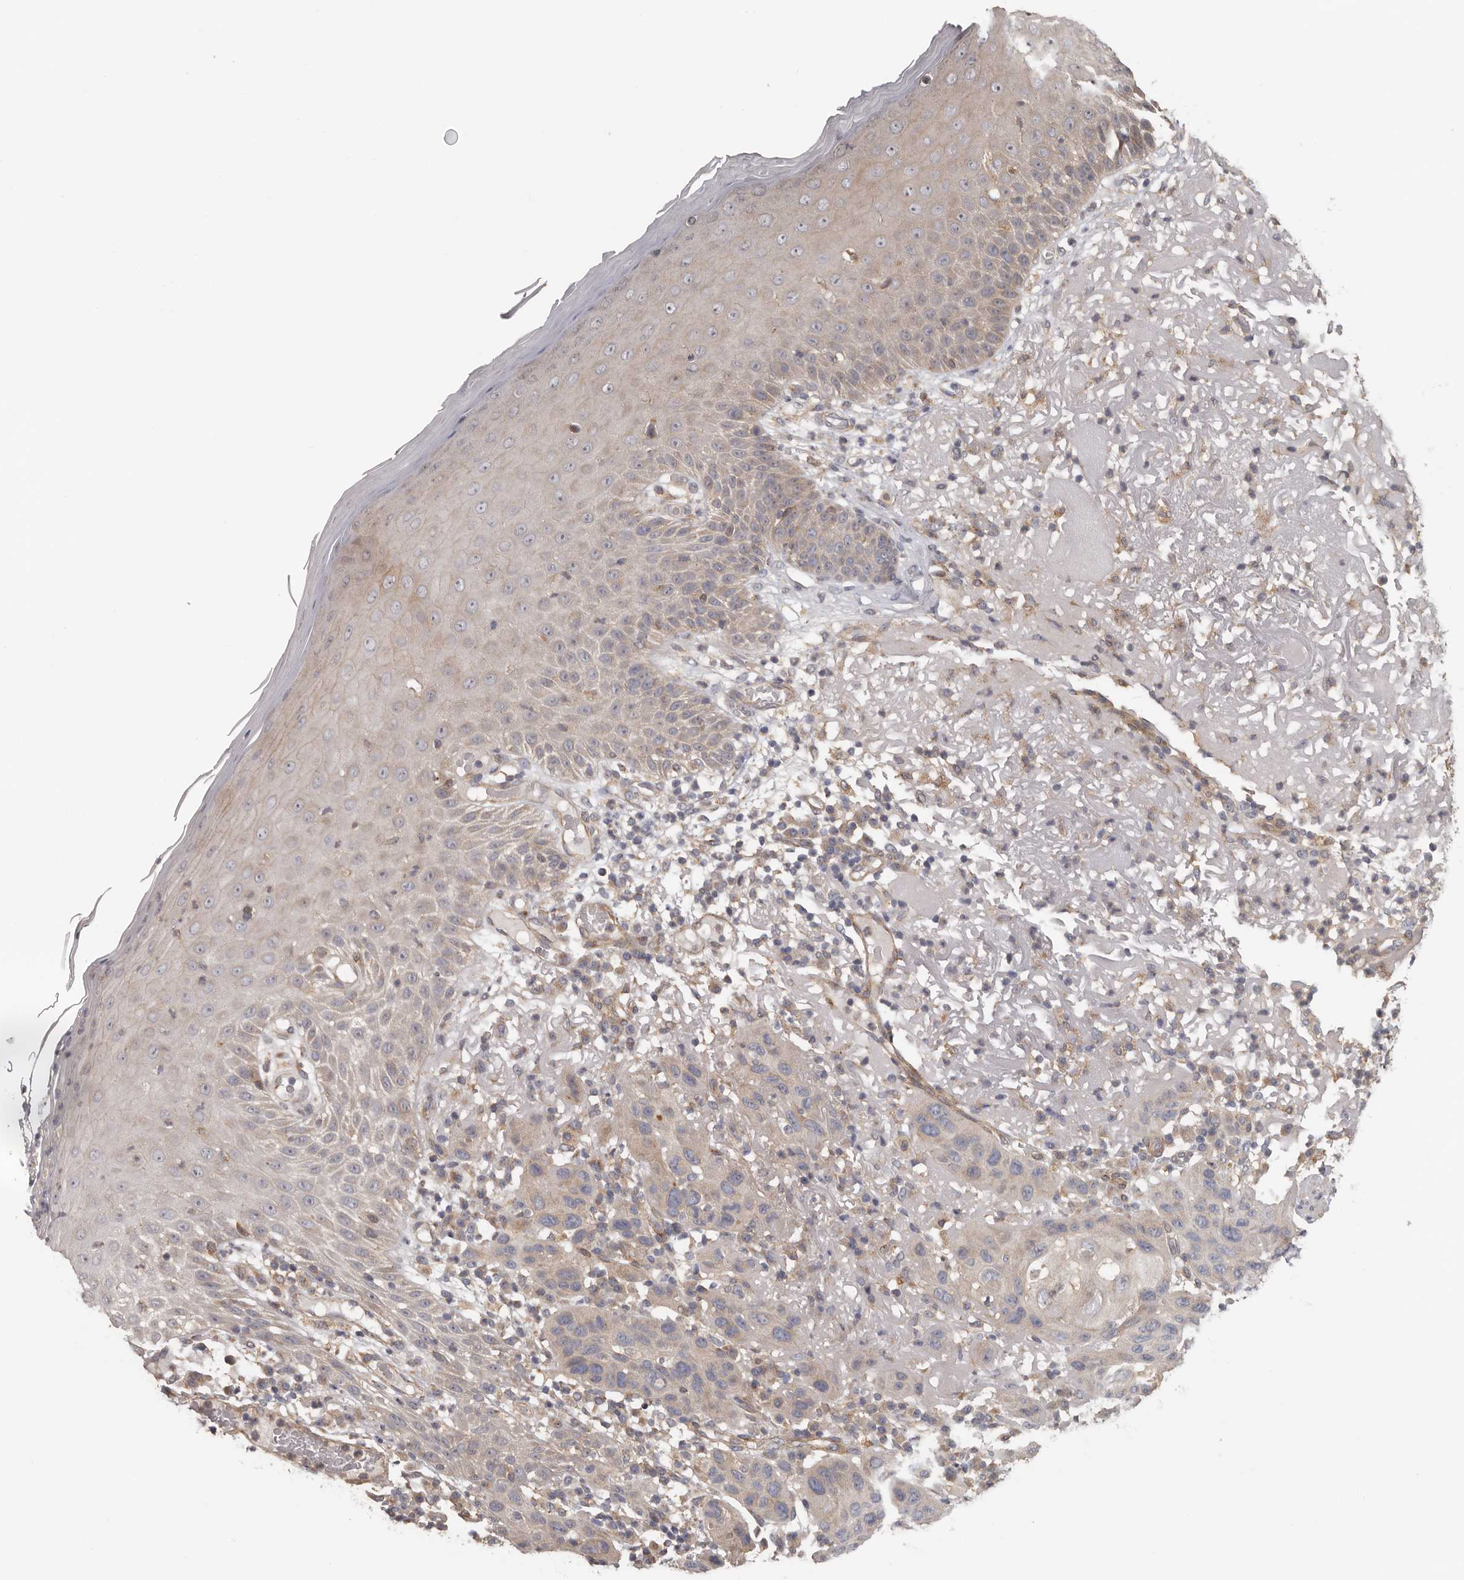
{"staining": {"intensity": "negative", "quantity": "none", "location": "none"}, "tissue": "skin cancer", "cell_type": "Tumor cells", "image_type": "cancer", "snomed": [{"axis": "morphology", "description": "Normal tissue, NOS"}, {"axis": "morphology", "description": "Squamous cell carcinoma, NOS"}, {"axis": "topography", "description": "Skin"}], "caption": "This is a image of immunohistochemistry staining of skin squamous cell carcinoma, which shows no staining in tumor cells.", "gene": "HINT3", "patient": {"sex": "female", "age": 96}}